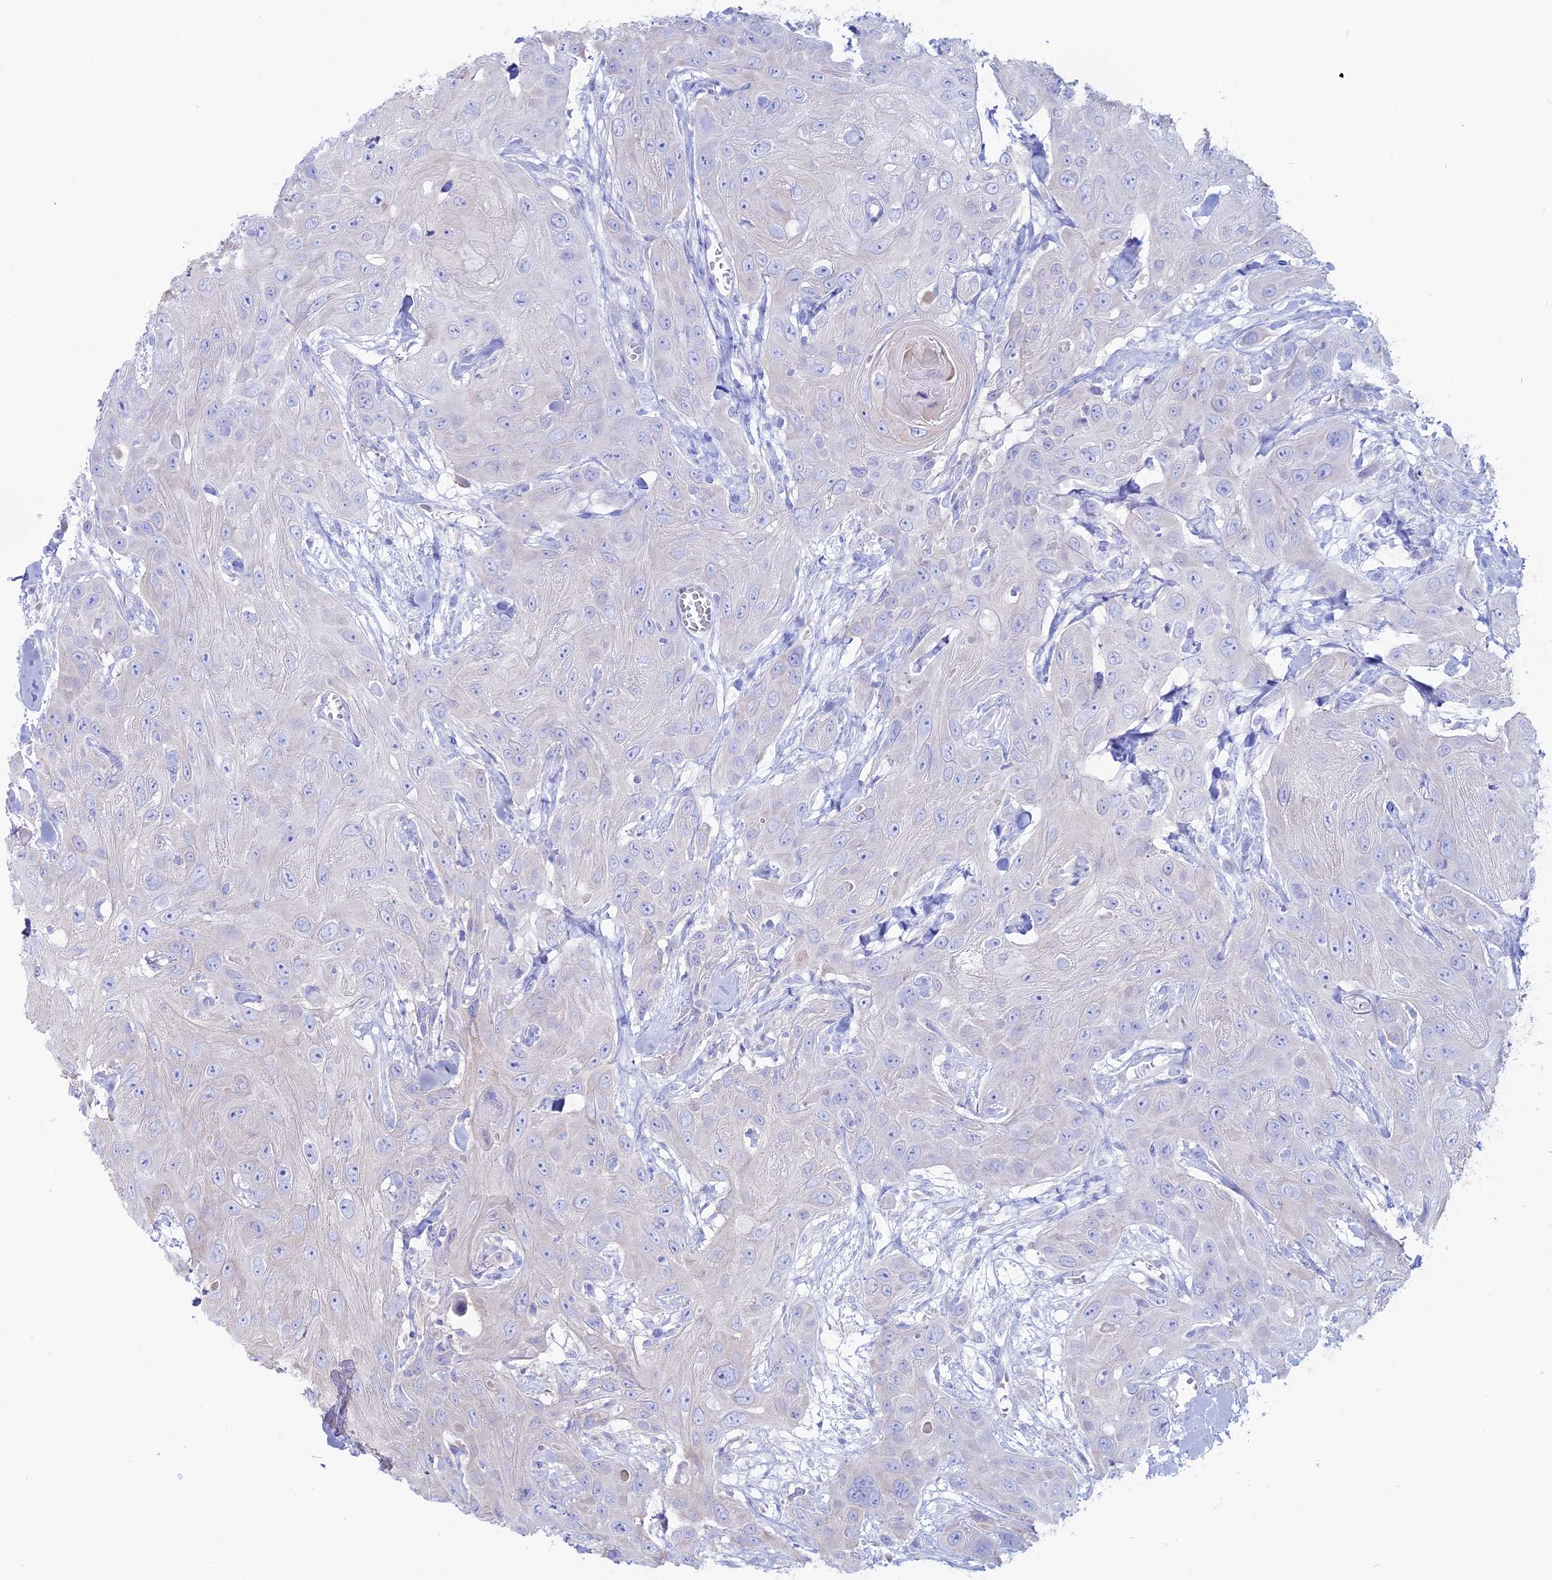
{"staining": {"intensity": "negative", "quantity": "none", "location": "none"}, "tissue": "head and neck cancer", "cell_type": "Tumor cells", "image_type": "cancer", "snomed": [{"axis": "morphology", "description": "Squamous cell carcinoma, NOS"}, {"axis": "topography", "description": "Head-Neck"}], "caption": "This is an immunohistochemistry histopathology image of head and neck squamous cell carcinoma. There is no expression in tumor cells.", "gene": "OR2AE1", "patient": {"sex": "male", "age": 81}}